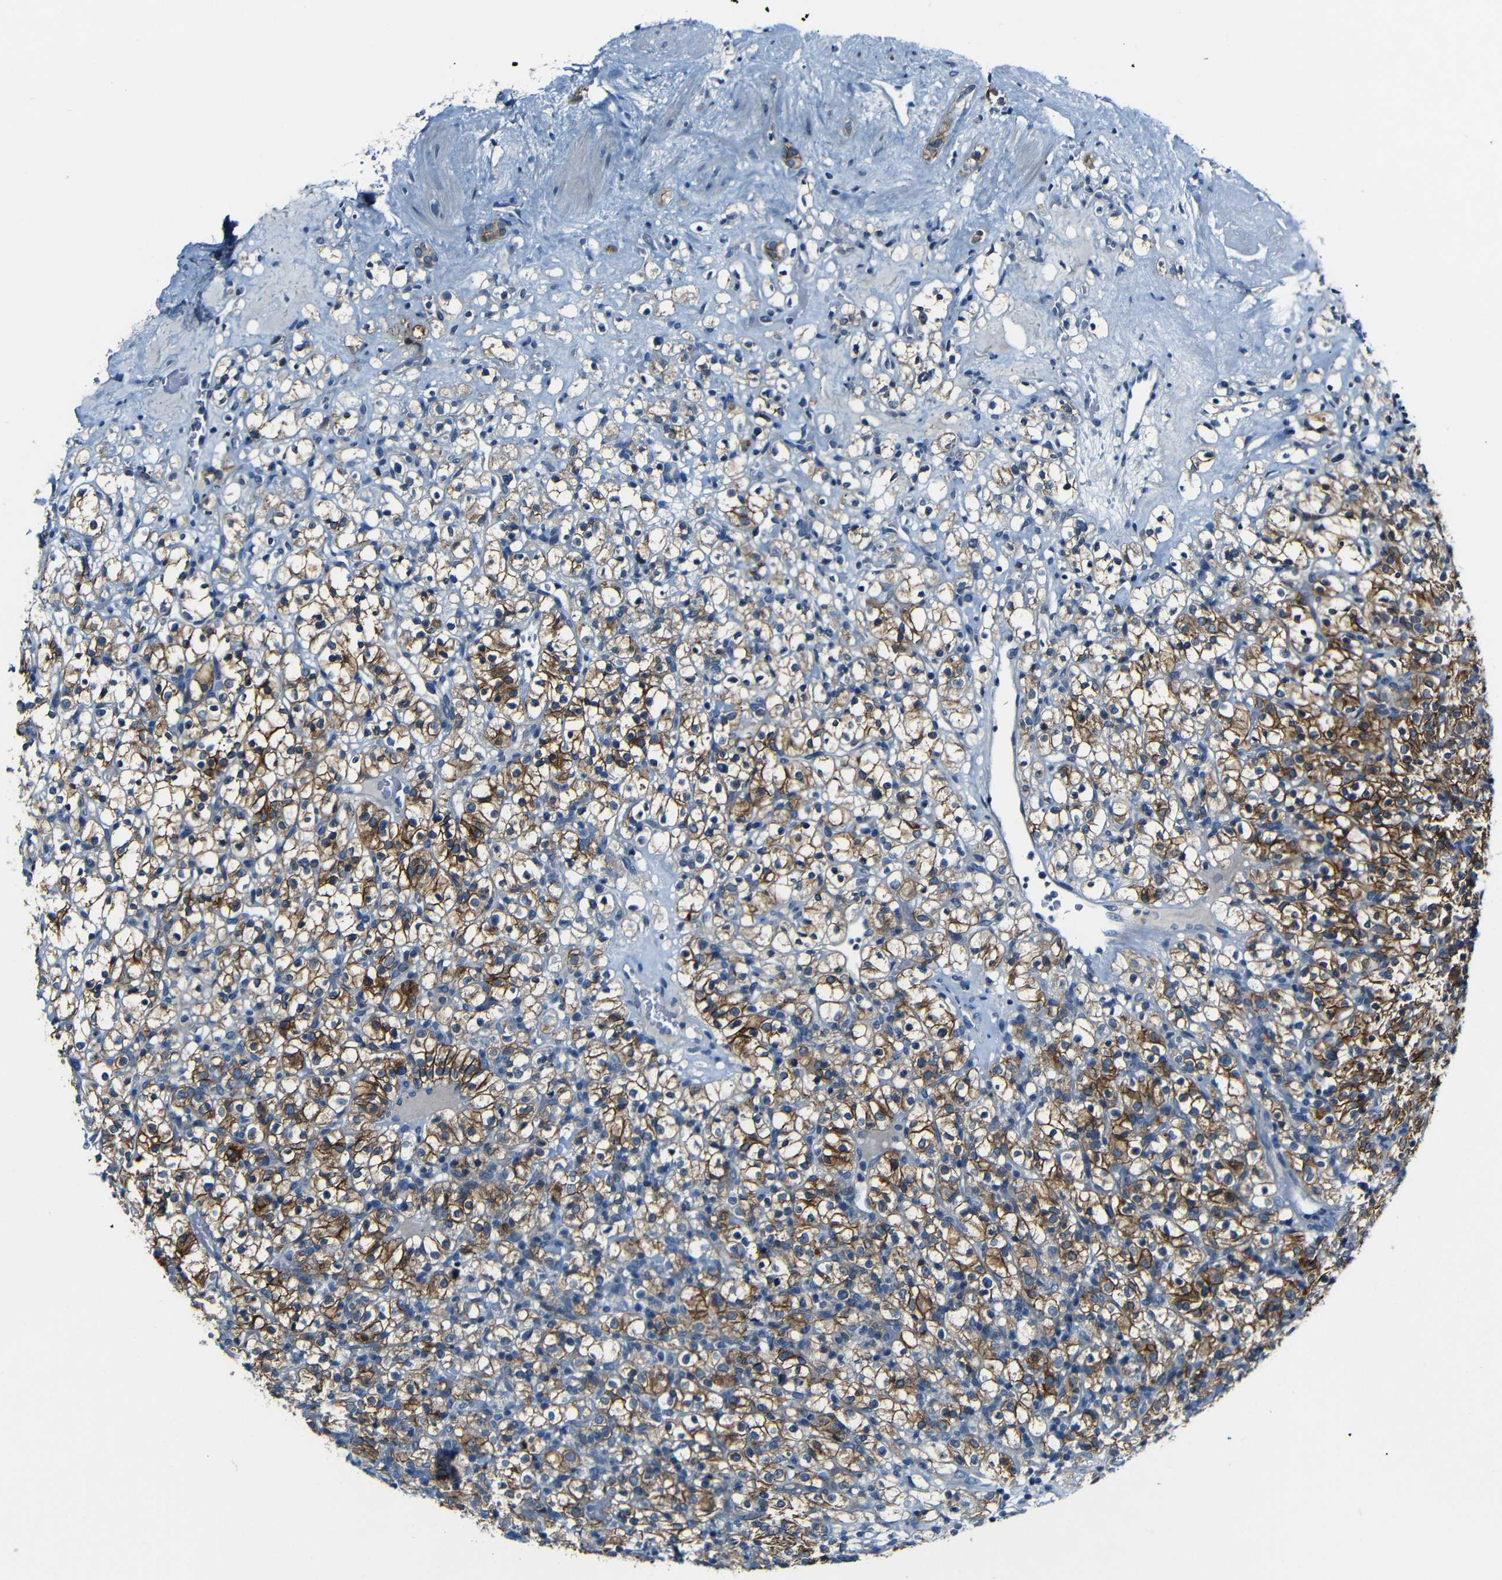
{"staining": {"intensity": "strong", "quantity": ">75%", "location": "cytoplasmic/membranous"}, "tissue": "renal cancer", "cell_type": "Tumor cells", "image_type": "cancer", "snomed": [{"axis": "morphology", "description": "Normal tissue, NOS"}, {"axis": "morphology", "description": "Adenocarcinoma, NOS"}, {"axis": "topography", "description": "Kidney"}], "caption": "Immunohistochemistry (IHC) of renal adenocarcinoma demonstrates high levels of strong cytoplasmic/membranous expression in approximately >75% of tumor cells. (DAB = brown stain, brightfield microscopy at high magnification).", "gene": "ANK3", "patient": {"sex": "female", "age": 72}}